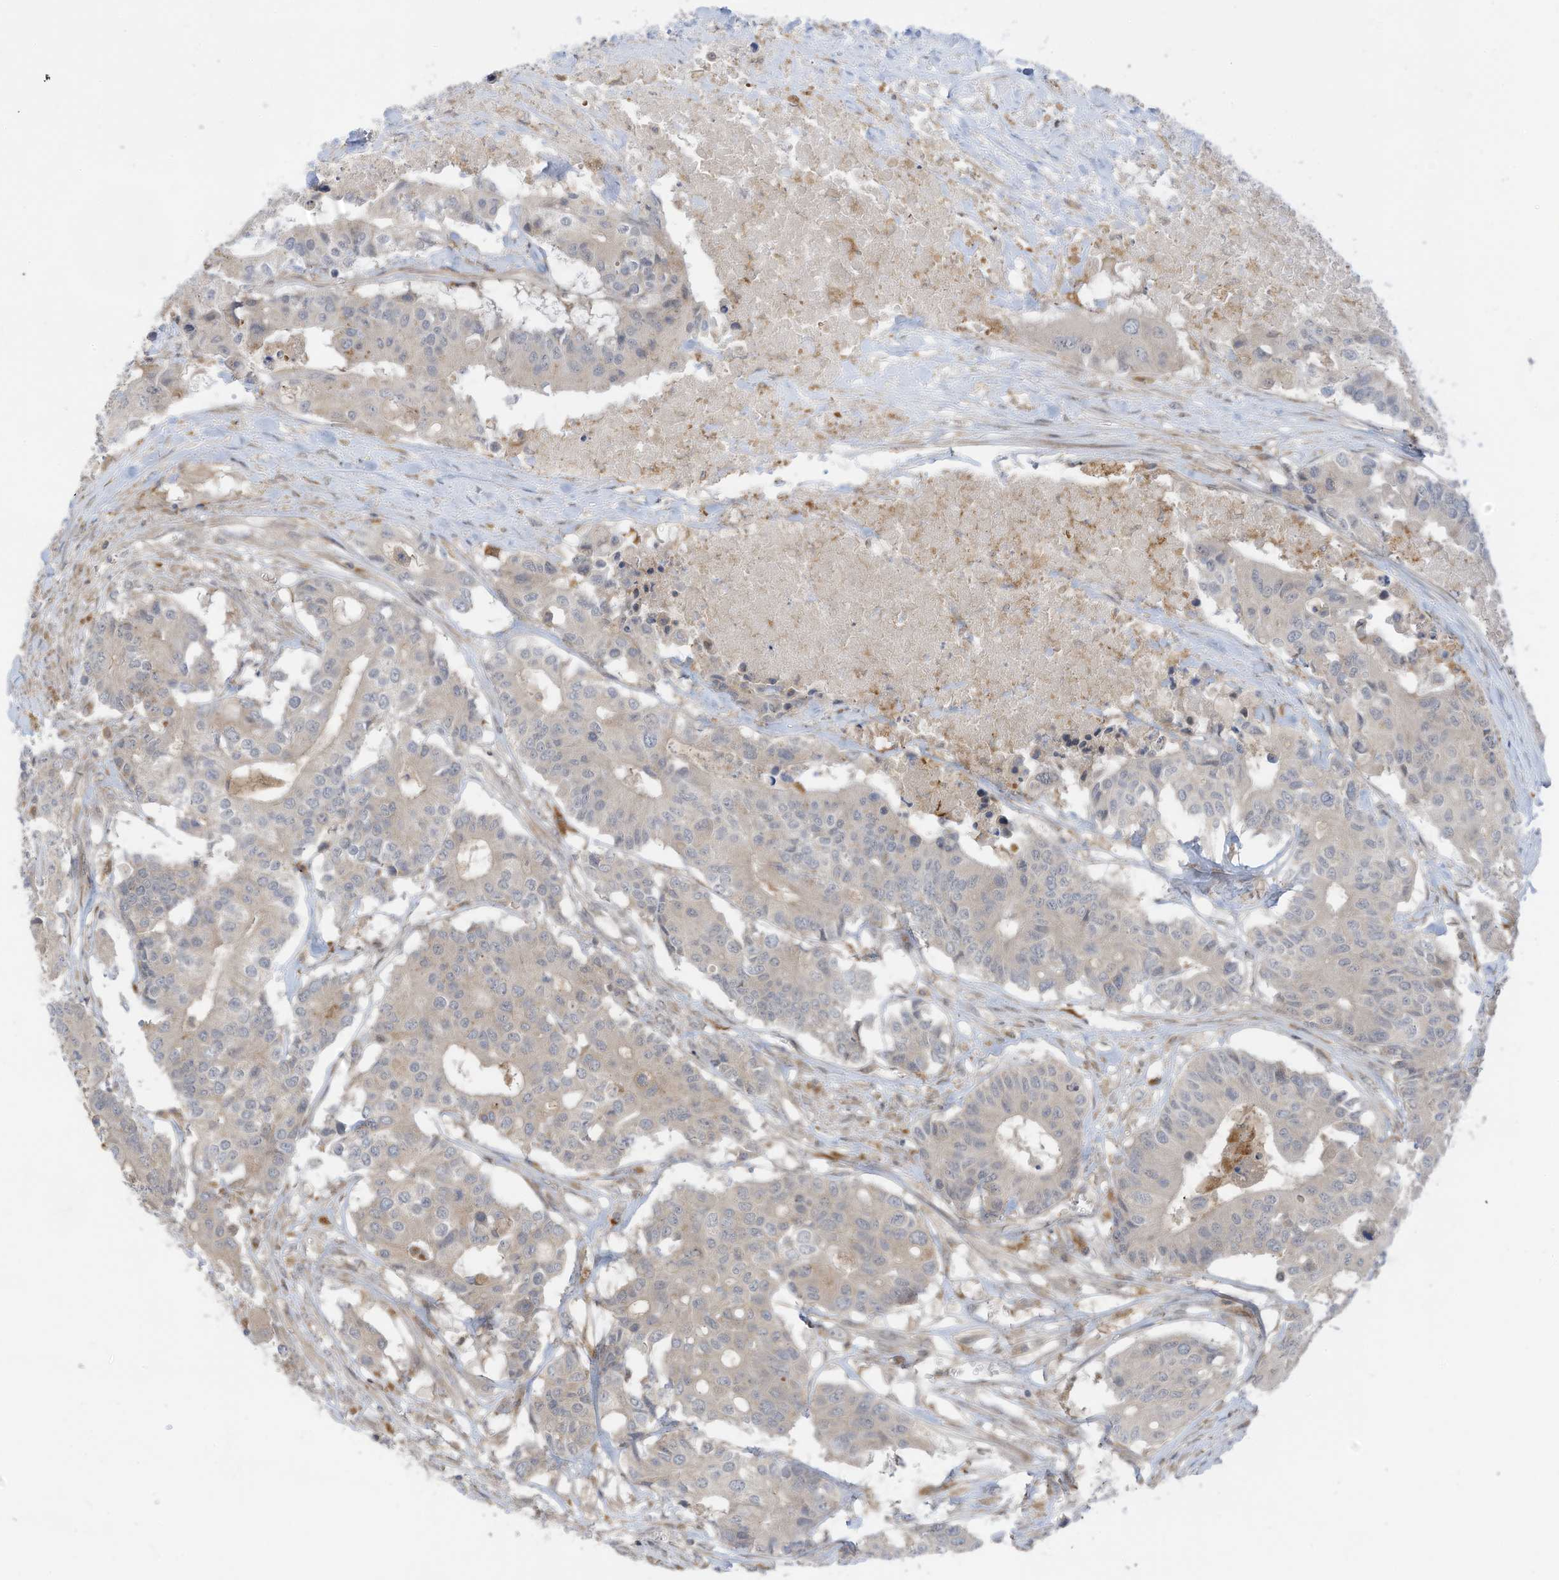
{"staining": {"intensity": "negative", "quantity": "none", "location": "none"}, "tissue": "colorectal cancer", "cell_type": "Tumor cells", "image_type": "cancer", "snomed": [{"axis": "morphology", "description": "Adenocarcinoma, NOS"}, {"axis": "topography", "description": "Colon"}], "caption": "DAB (3,3'-diaminobenzidine) immunohistochemical staining of human colorectal cancer demonstrates no significant expression in tumor cells. (DAB IHC, high magnification).", "gene": "DZIP3", "patient": {"sex": "male", "age": 77}}